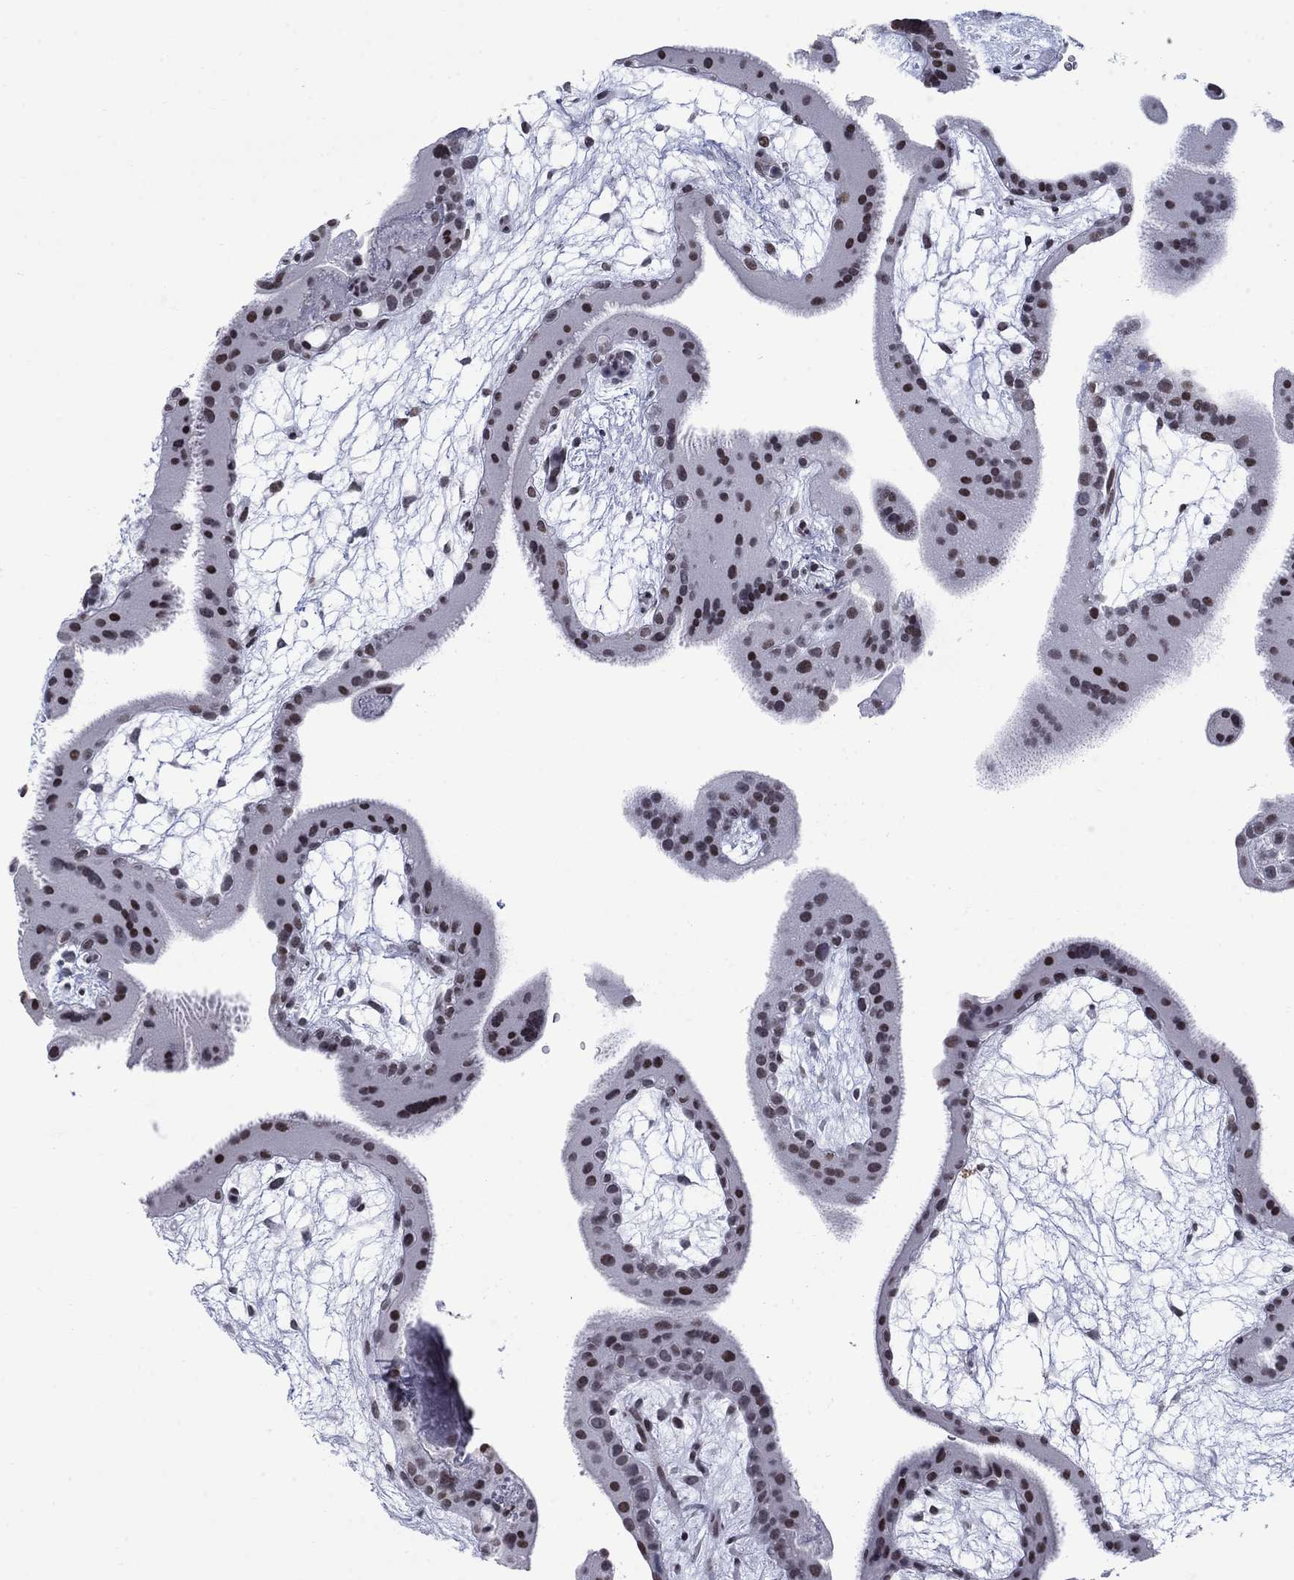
{"staining": {"intensity": "moderate", "quantity": ">75%", "location": "nuclear"}, "tissue": "placenta", "cell_type": "Decidual cells", "image_type": "normal", "snomed": [{"axis": "morphology", "description": "Normal tissue, NOS"}, {"axis": "topography", "description": "Placenta"}], "caption": "Immunohistochemical staining of benign placenta displays medium levels of moderate nuclear expression in about >75% of decidual cells.", "gene": "NPAS3", "patient": {"sex": "female", "age": 19}}